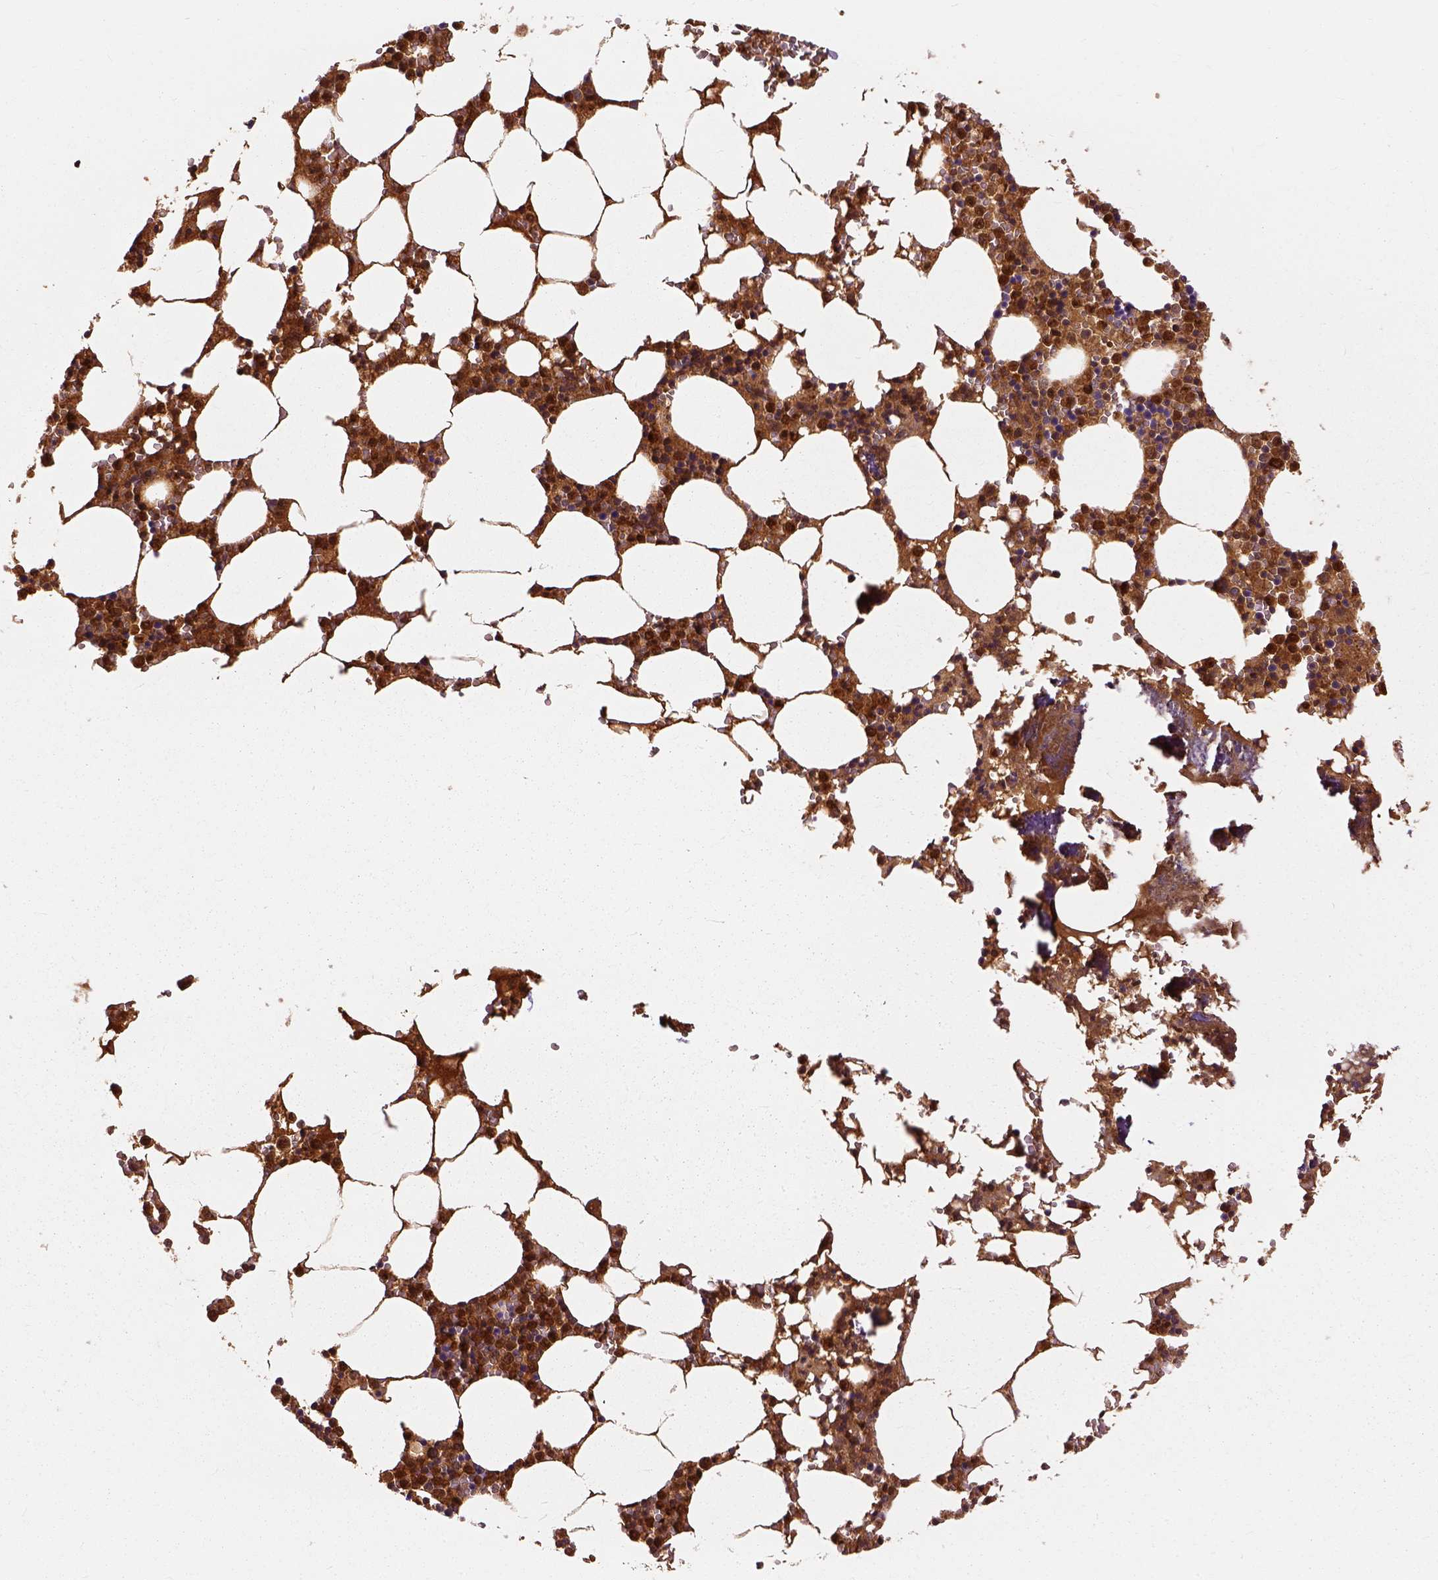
{"staining": {"intensity": "strong", "quantity": "25%-75%", "location": "cytoplasmic/membranous,nuclear"}, "tissue": "bone marrow", "cell_type": "Hematopoietic cells", "image_type": "normal", "snomed": [{"axis": "morphology", "description": "Normal tissue, NOS"}, {"axis": "topography", "description": "Bone marrow"}], "caption": "The histopathology image reveals a brown stain indicating the presence of a protein in the cytoplasmic/membranous,nuclear of hematopoietic cells in bone marrow. Using DAB (3,3'-diaminobenzidine) (brown) and hematoxylin (blue) stains, captured at high magnification using brightfield microscopy.", "gene": "GPI", "patient": {"sex": "female", "age": 64}}